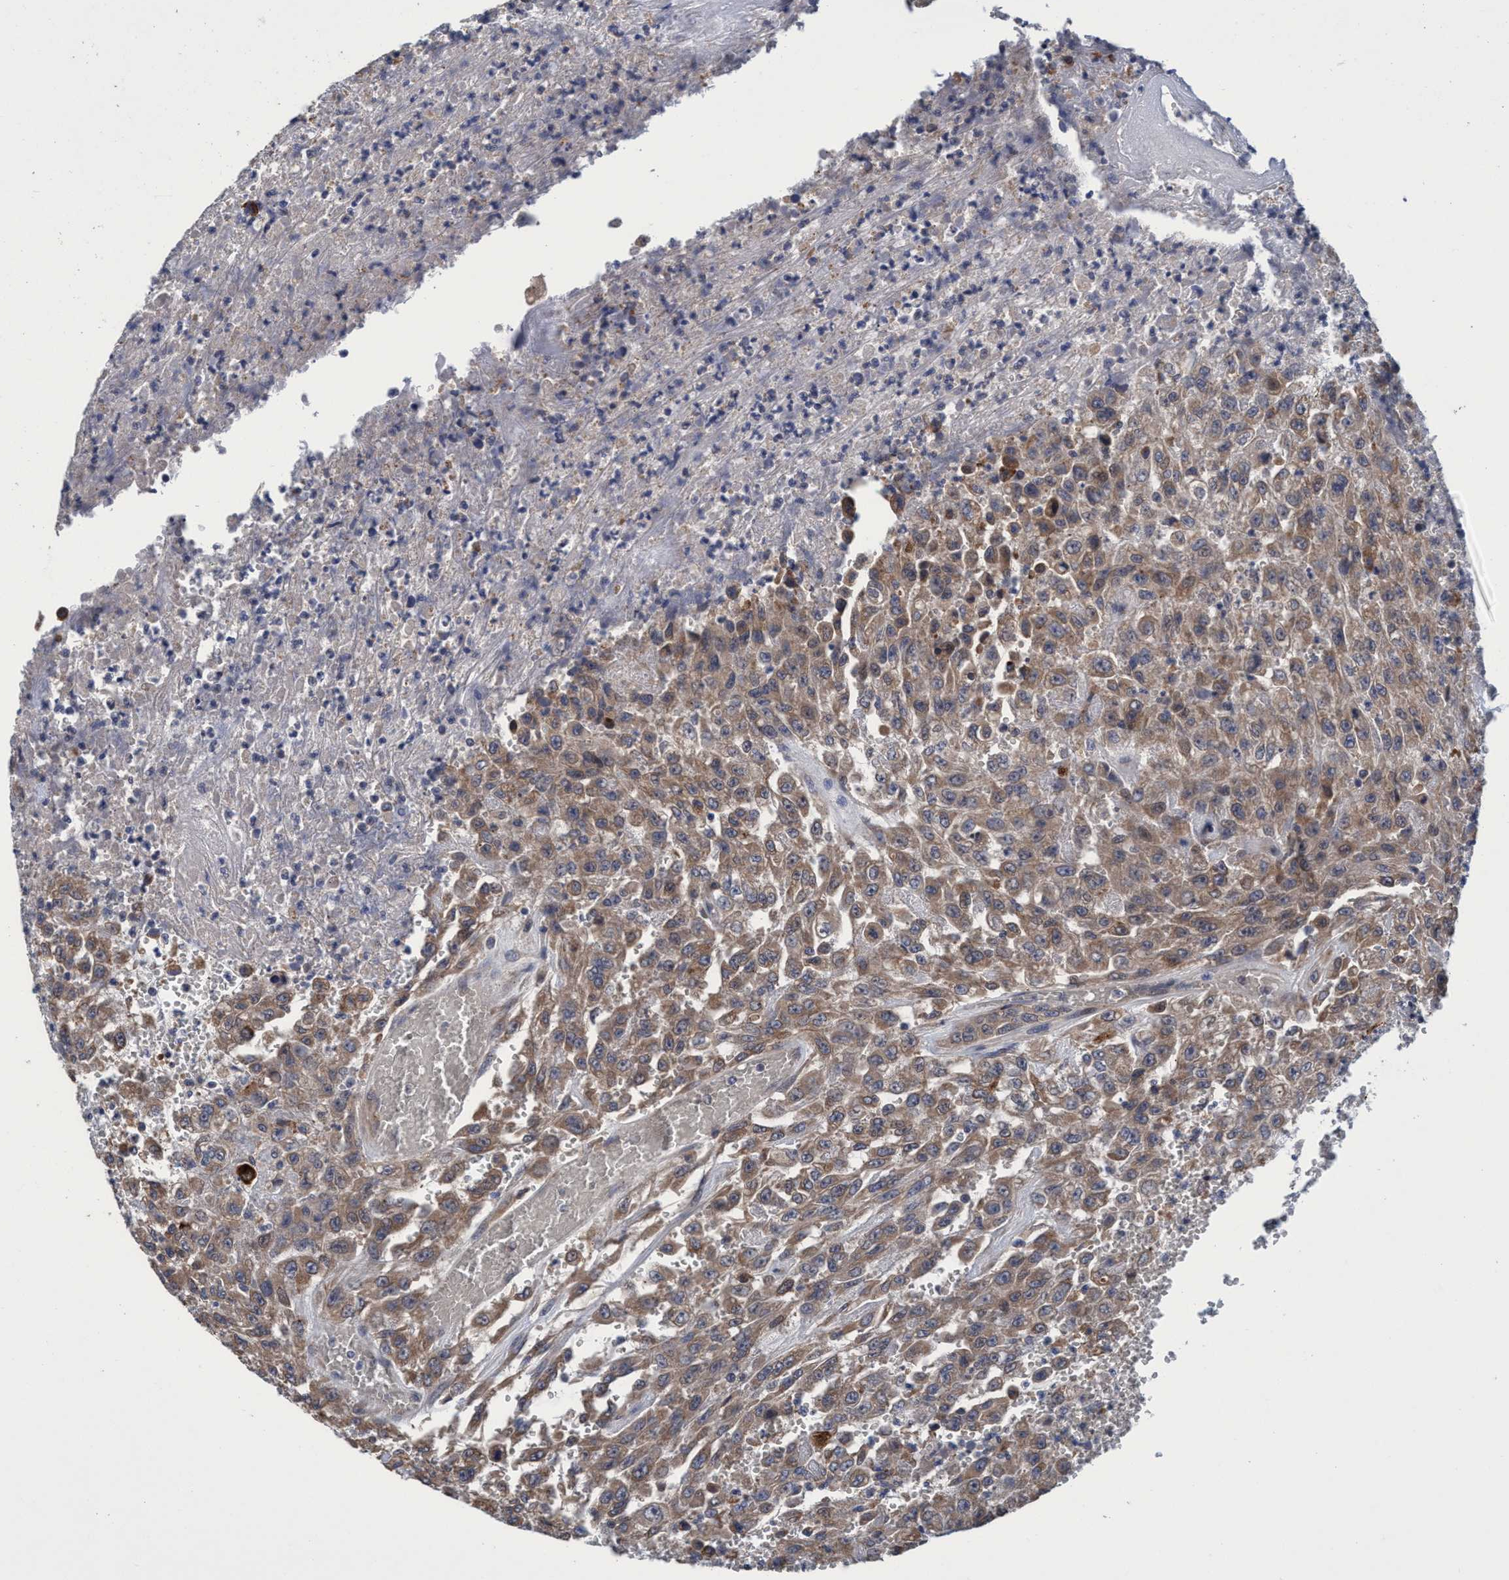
{"staining": {"intensity": "weak", "quantity": ">75%", "location": "cytoplasmic/membranous"}, "tissue": "urothelial cancer", "cell_type": "Tumor cells", "image_type": "cancer", "snomed": [{"axis": "morphology", "description": "Urothelial carcinoma, High grade"}, {"axis": "topography", "description": "Urinary bladder"}], "caption": "IHC image of neoplastic tissue: human urothelial cancer stained using immunohistochemistry (IHC) demonstrates low levels of weak protein expression localized specifically in the cytoplasmic/membranous of tumor cells, appearing as a cytoplasmic/membranous brown color.", "gene": "CALCOCO2", "patient": {"sex": "male", "age": 46}}